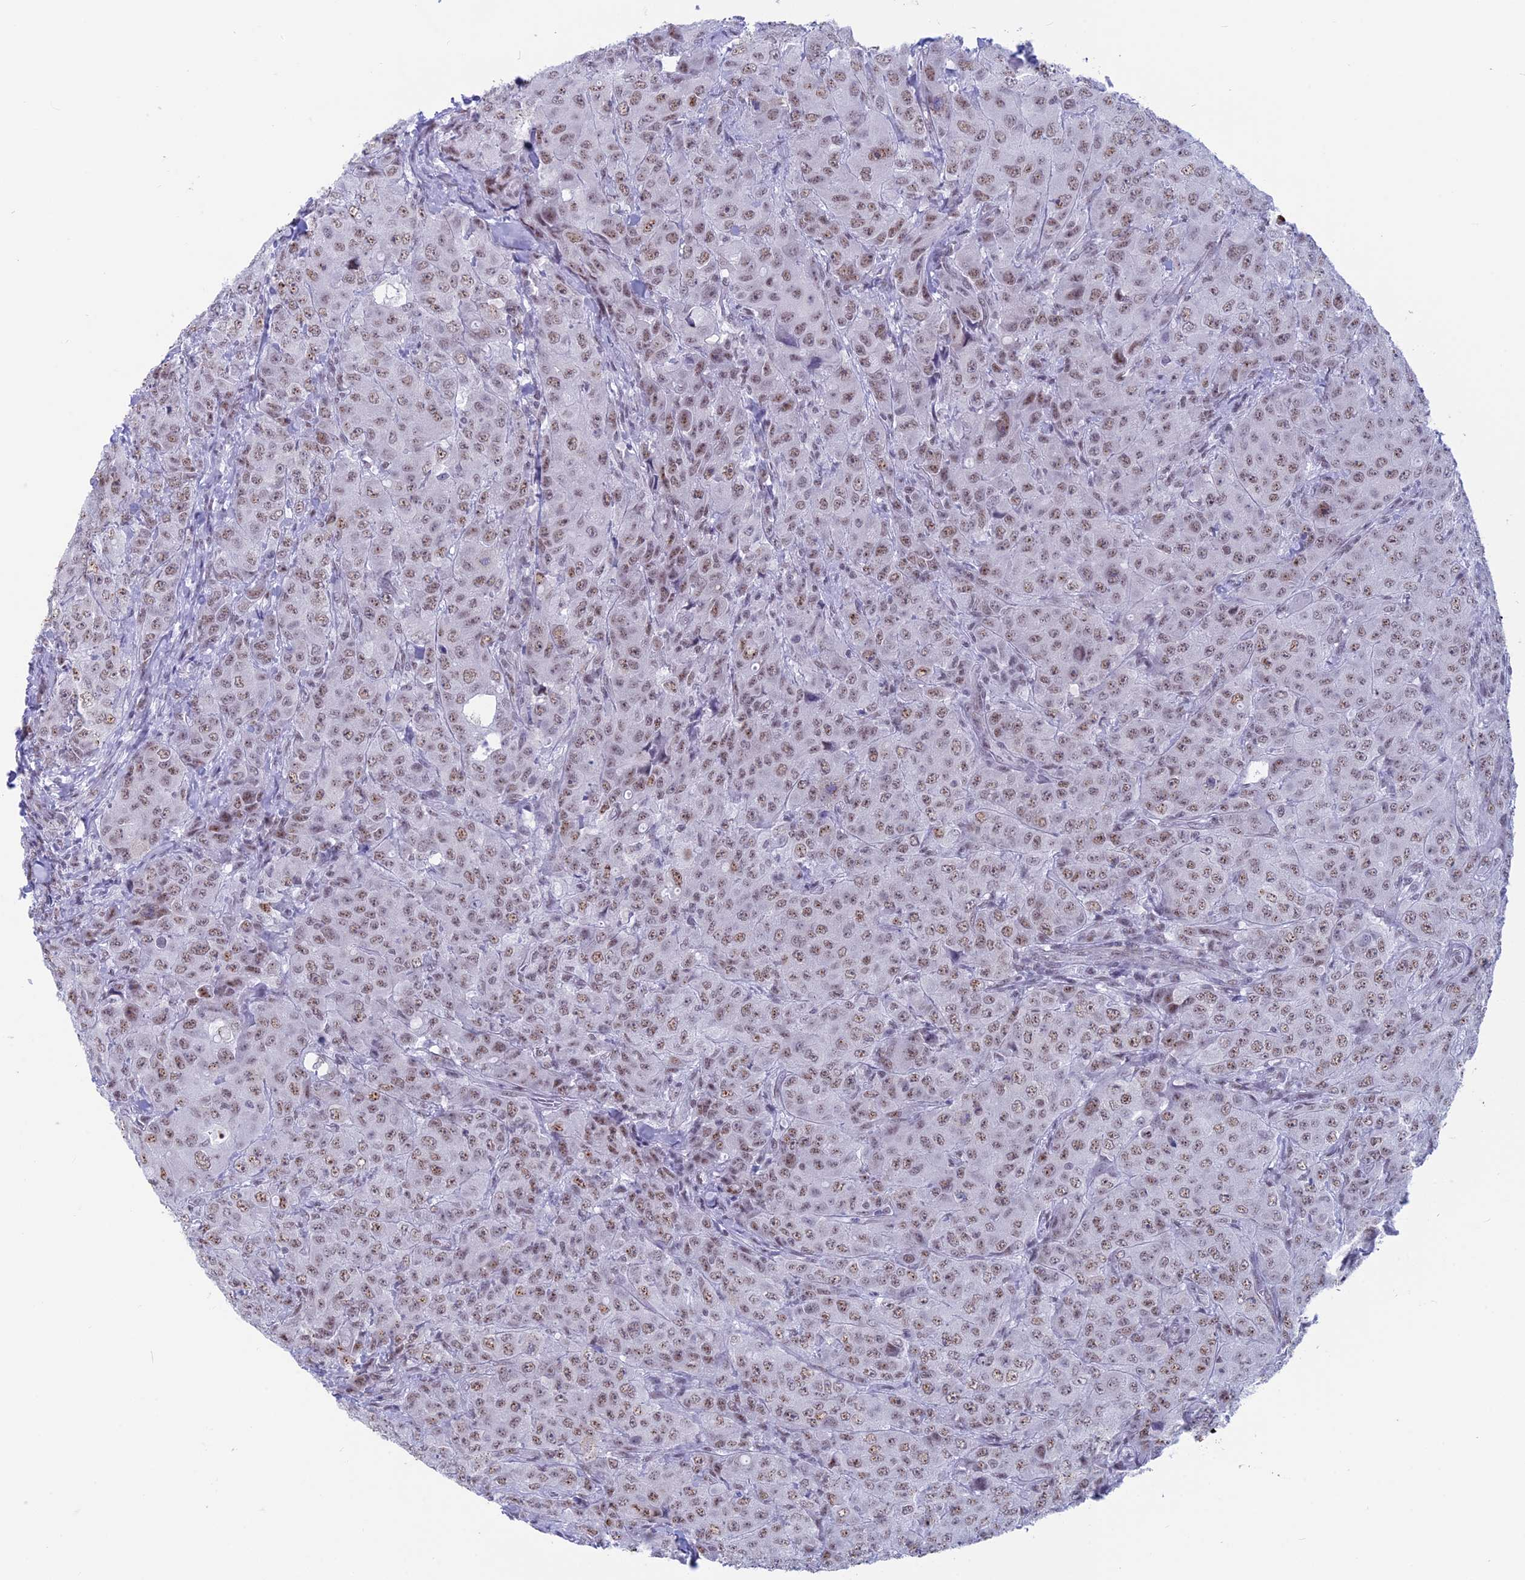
{"staining": {"intensity": "moderate", "quantity": ">75%", "location": "nuclear"}, "tissue": "breast cancer", "cell_type": "Tumor cells", "image_type": "cancer", "snomed": [{"axis": "morphology", "description": "Duct carcinoma"}, {"axis": "topography", "description": "Breast"}], "caption": "Immunohistochemical staining of human breast intraductal carcinoma displays medium levels of moderate nuclear protein staining in approximately >75% of tumor cells.", "gene": "SRSF5", "patient": {"sex": "female", "age": 43}}